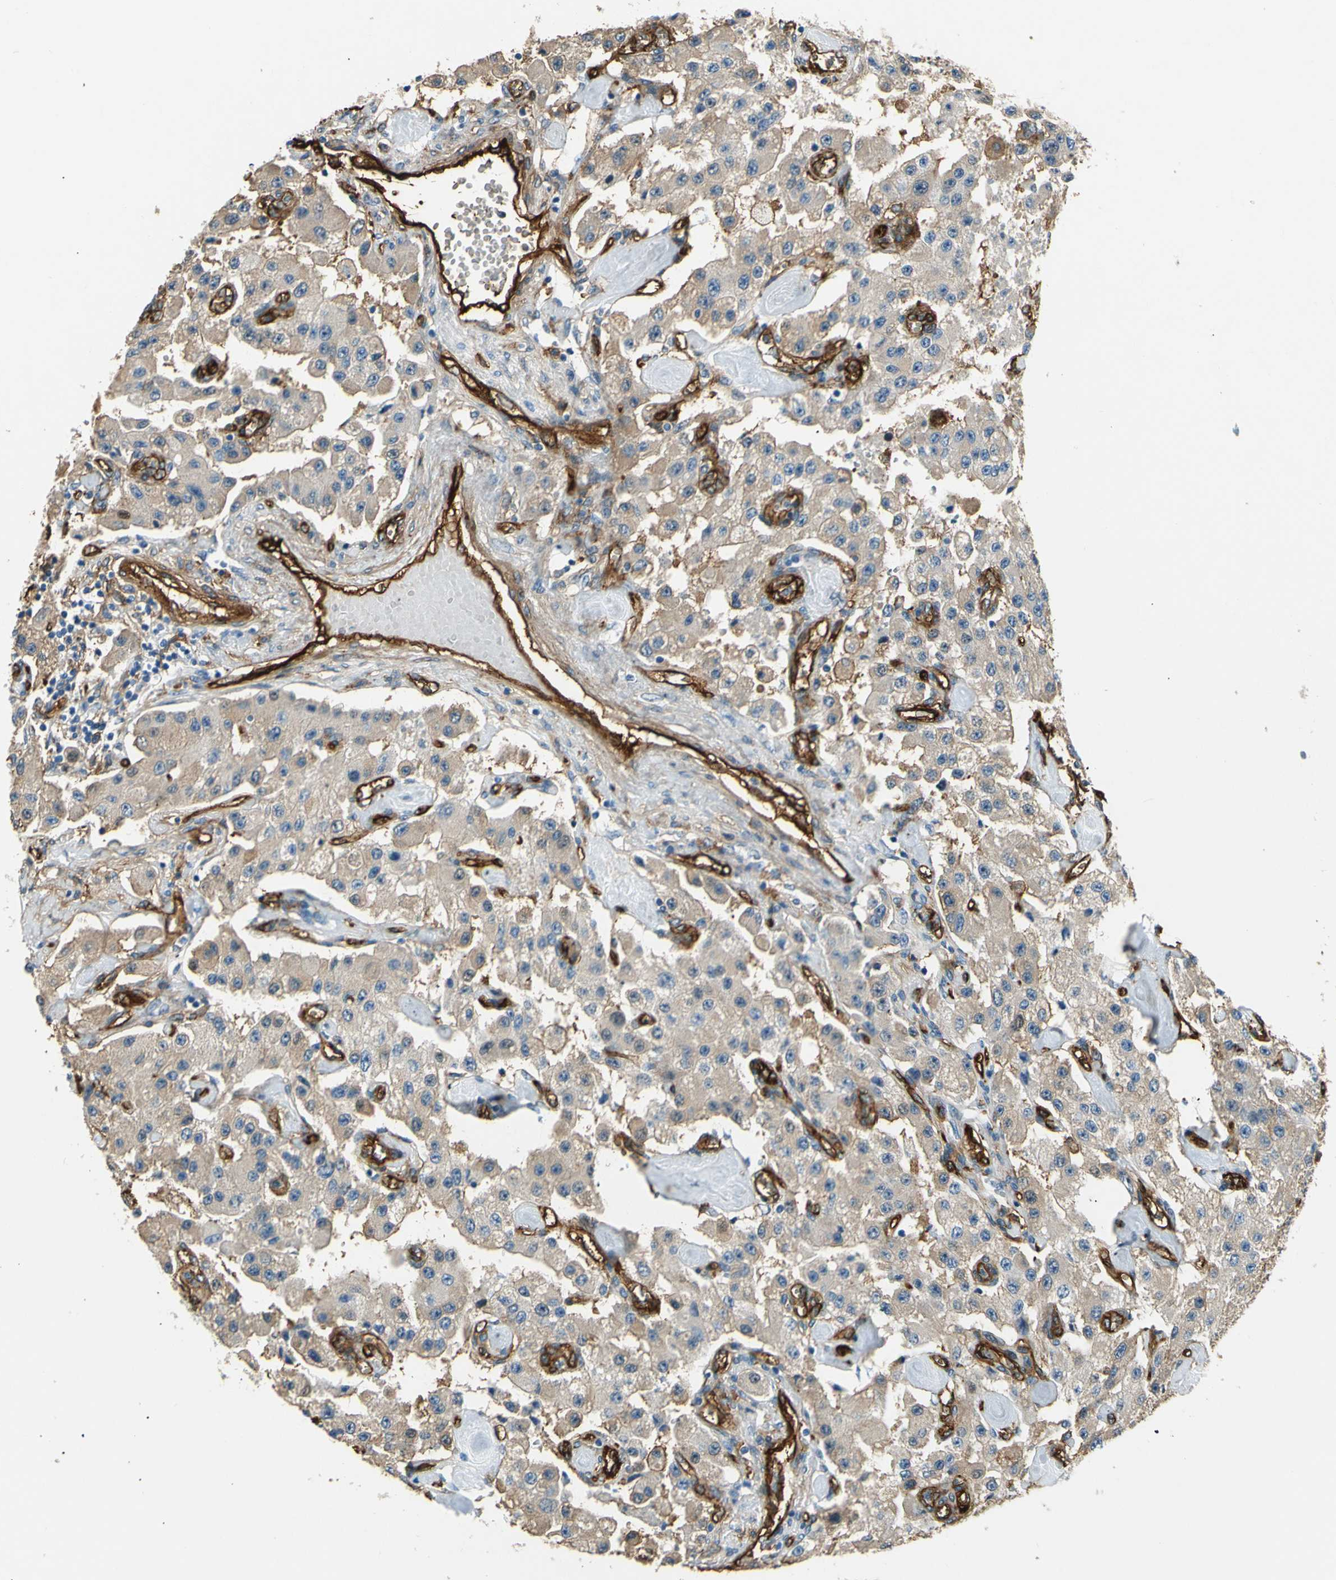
{"staining": {"intensity": "weak", "quantity": "25%-75%", "location": "cytoplasmic/membranous"}, "tissue": "carcinoid", "cell_type": "Tumor cells", "image_type": "cancer", "snomed": [{"axis": "morphology", "description": "Carcinoid, malignant, NOS"}, {"axis": "topography", "description": "Pancreas"}], "caption": "This histopathology image shows immunohistochemistry (IHC) staining of human carcinoid, with low weak cytoplasmic/membranous staining in approximately 25%-75% of tumor cells.", "gene": "ENTPD1", "patient": {"sex": "male", "age": 41}}